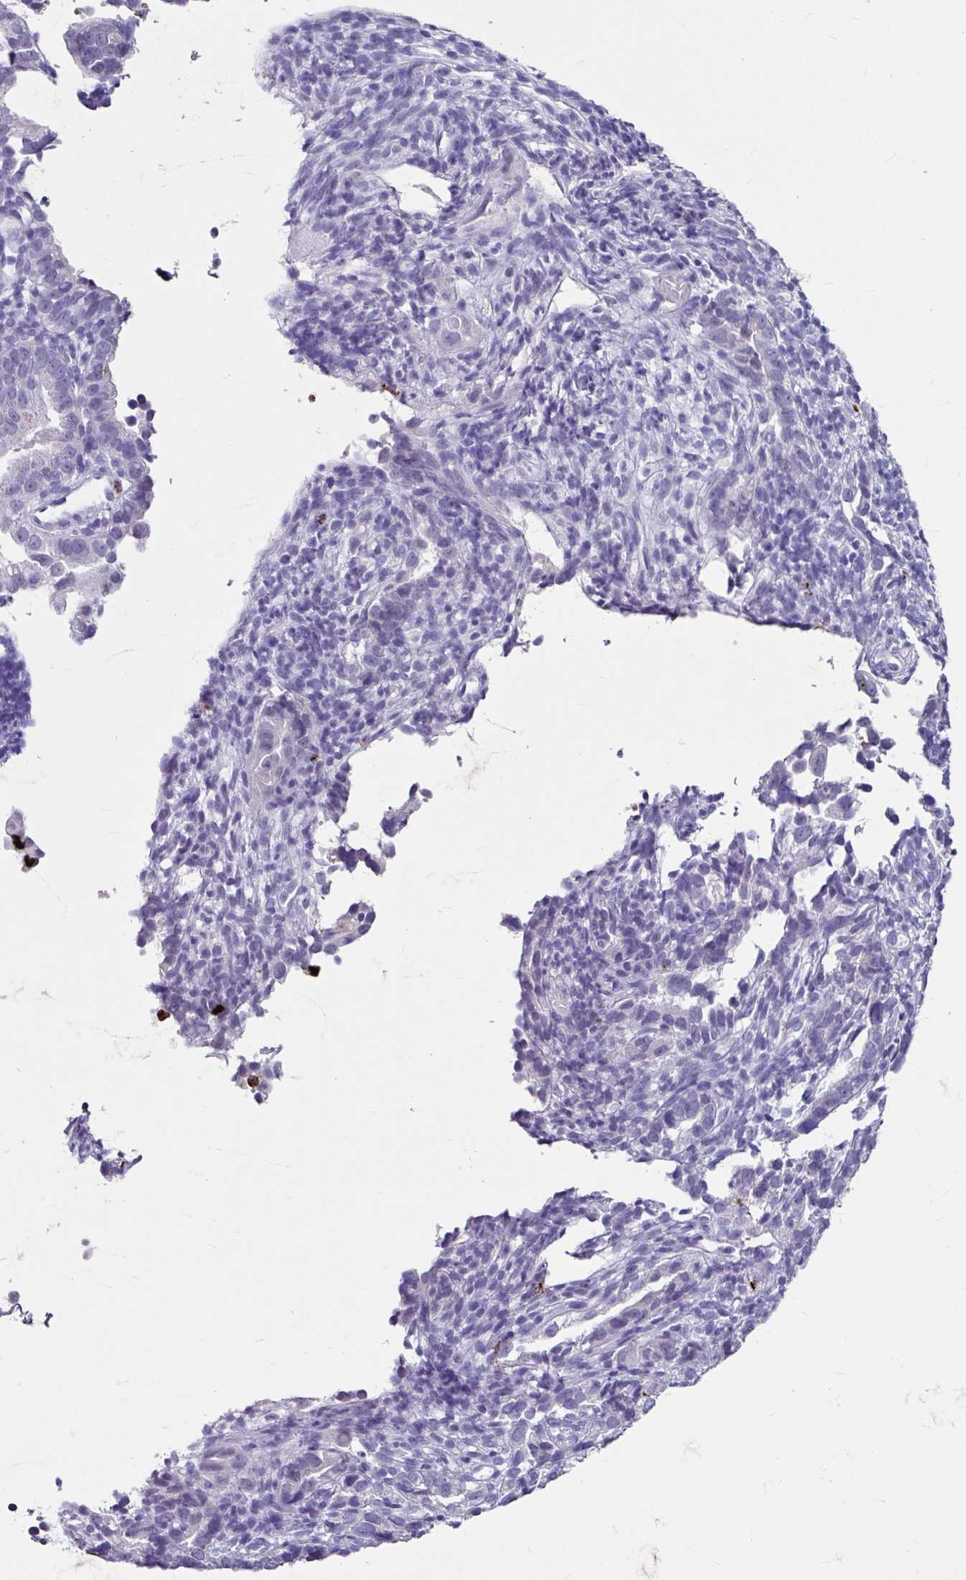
{"staining": {"intensity": "negative", "quantity": "none", "location": "none"}, "tissue": "endometrial cancer", "cell_type": "Tumor cells", "image_type": "cancer", "snomed": [{"axis": "morphology", "description": "Adenocarcinoma, NOS"}, {"axis": "topography", "description": "Endometrium"}], "caption": "Human endometrial adenocarcinoma stained for a protein using IHC shows no staining in tumor cells.", "gene": "ANKRD1", "patient": {"sex": "female", "age": 57}}